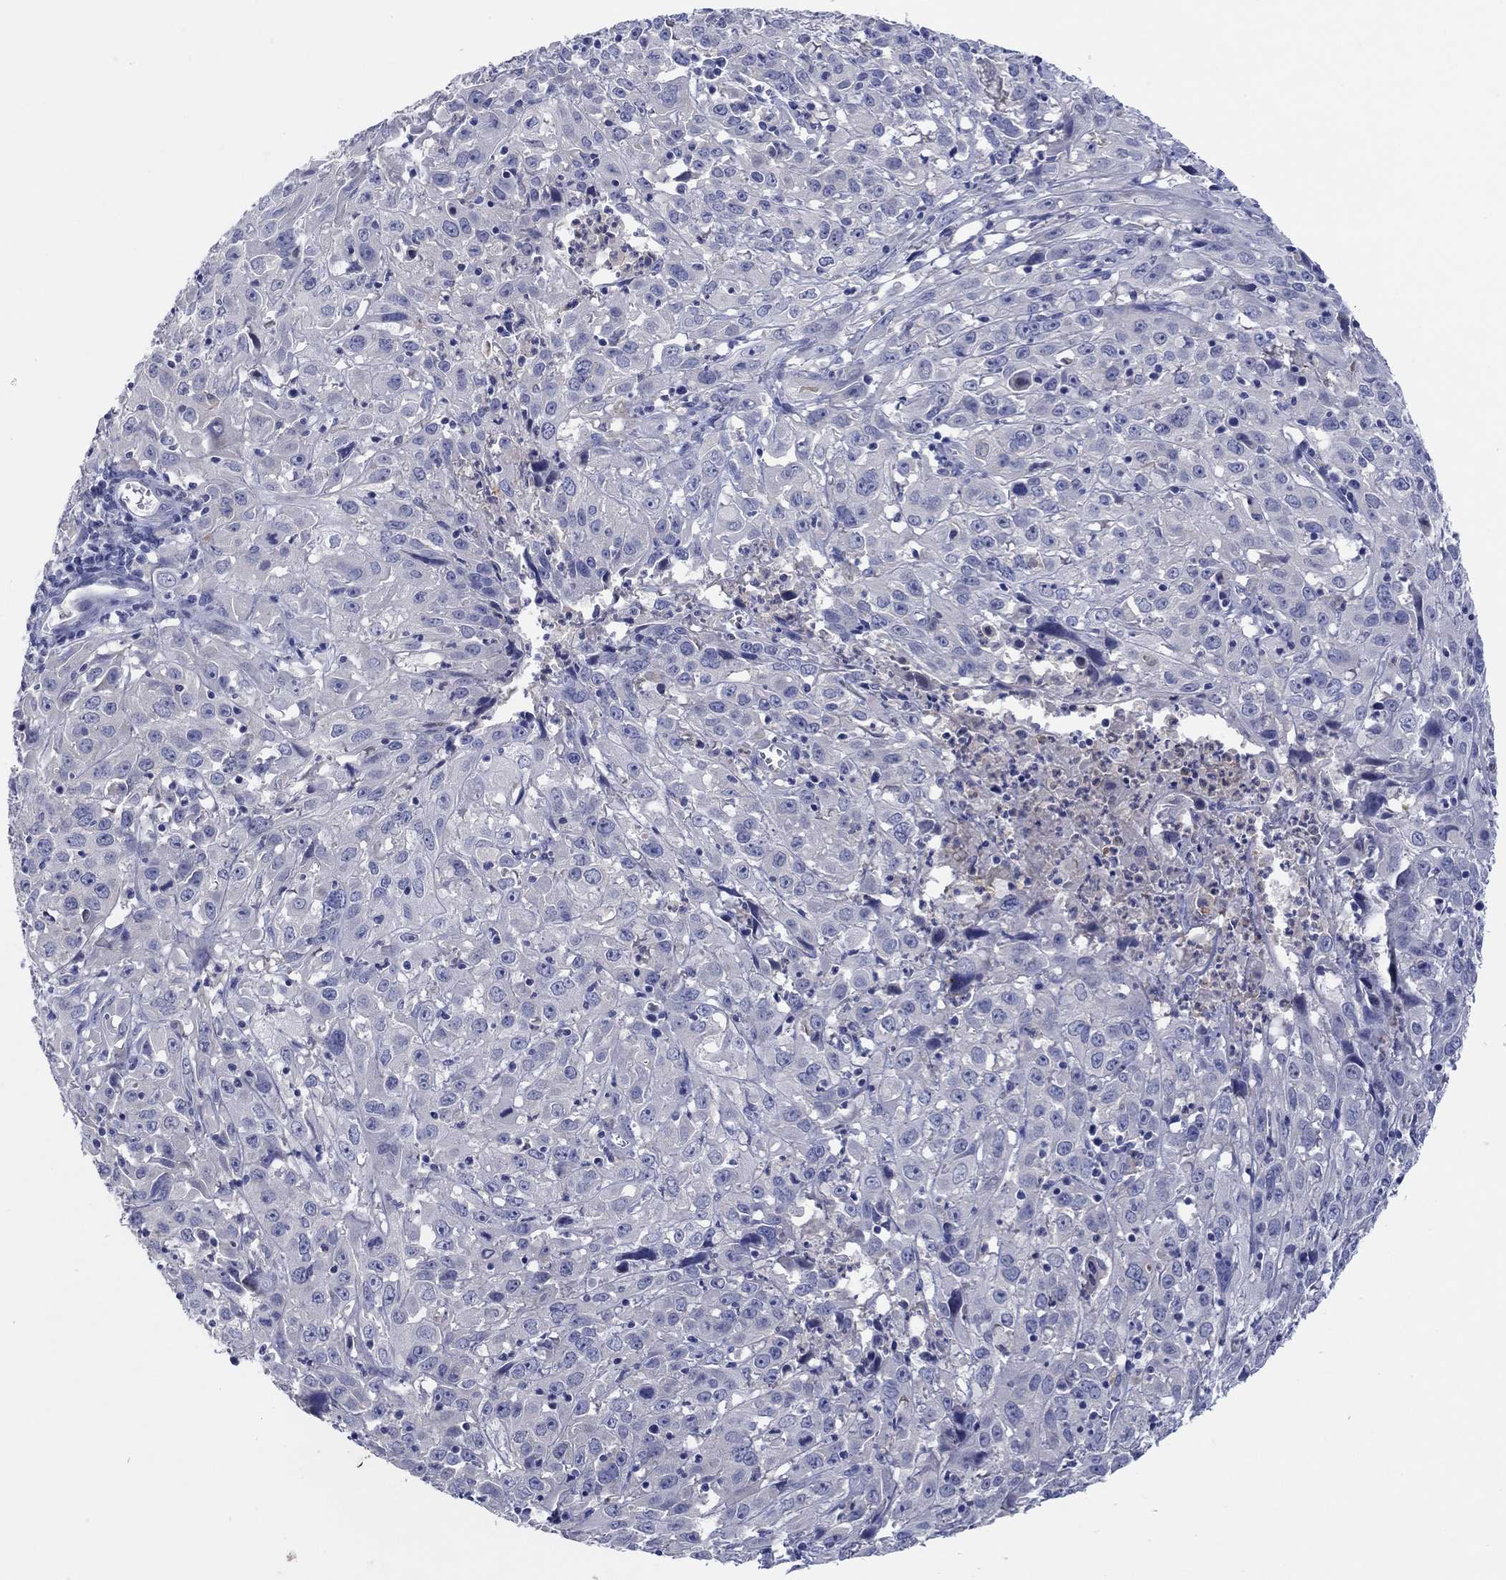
{"staining": {"intensity": "negative", "quantity": "none", "location": "none"}, "tissue": "cervical cancer", "cell_type": "Tumor cells", "image_type": "cancer", "snomed": [{"axis": "morphology", "description": "Squamous cell carcinoma, NOS"}, {"axis": "topography", "description": "Cervix"}], "caption": "Immunohistochemical staining of human cervical squamous cell carcinoma reveals no significant positivity in tumor cells.", "gene": "HDC", "patient": {"sex": "female", "age": 32}}